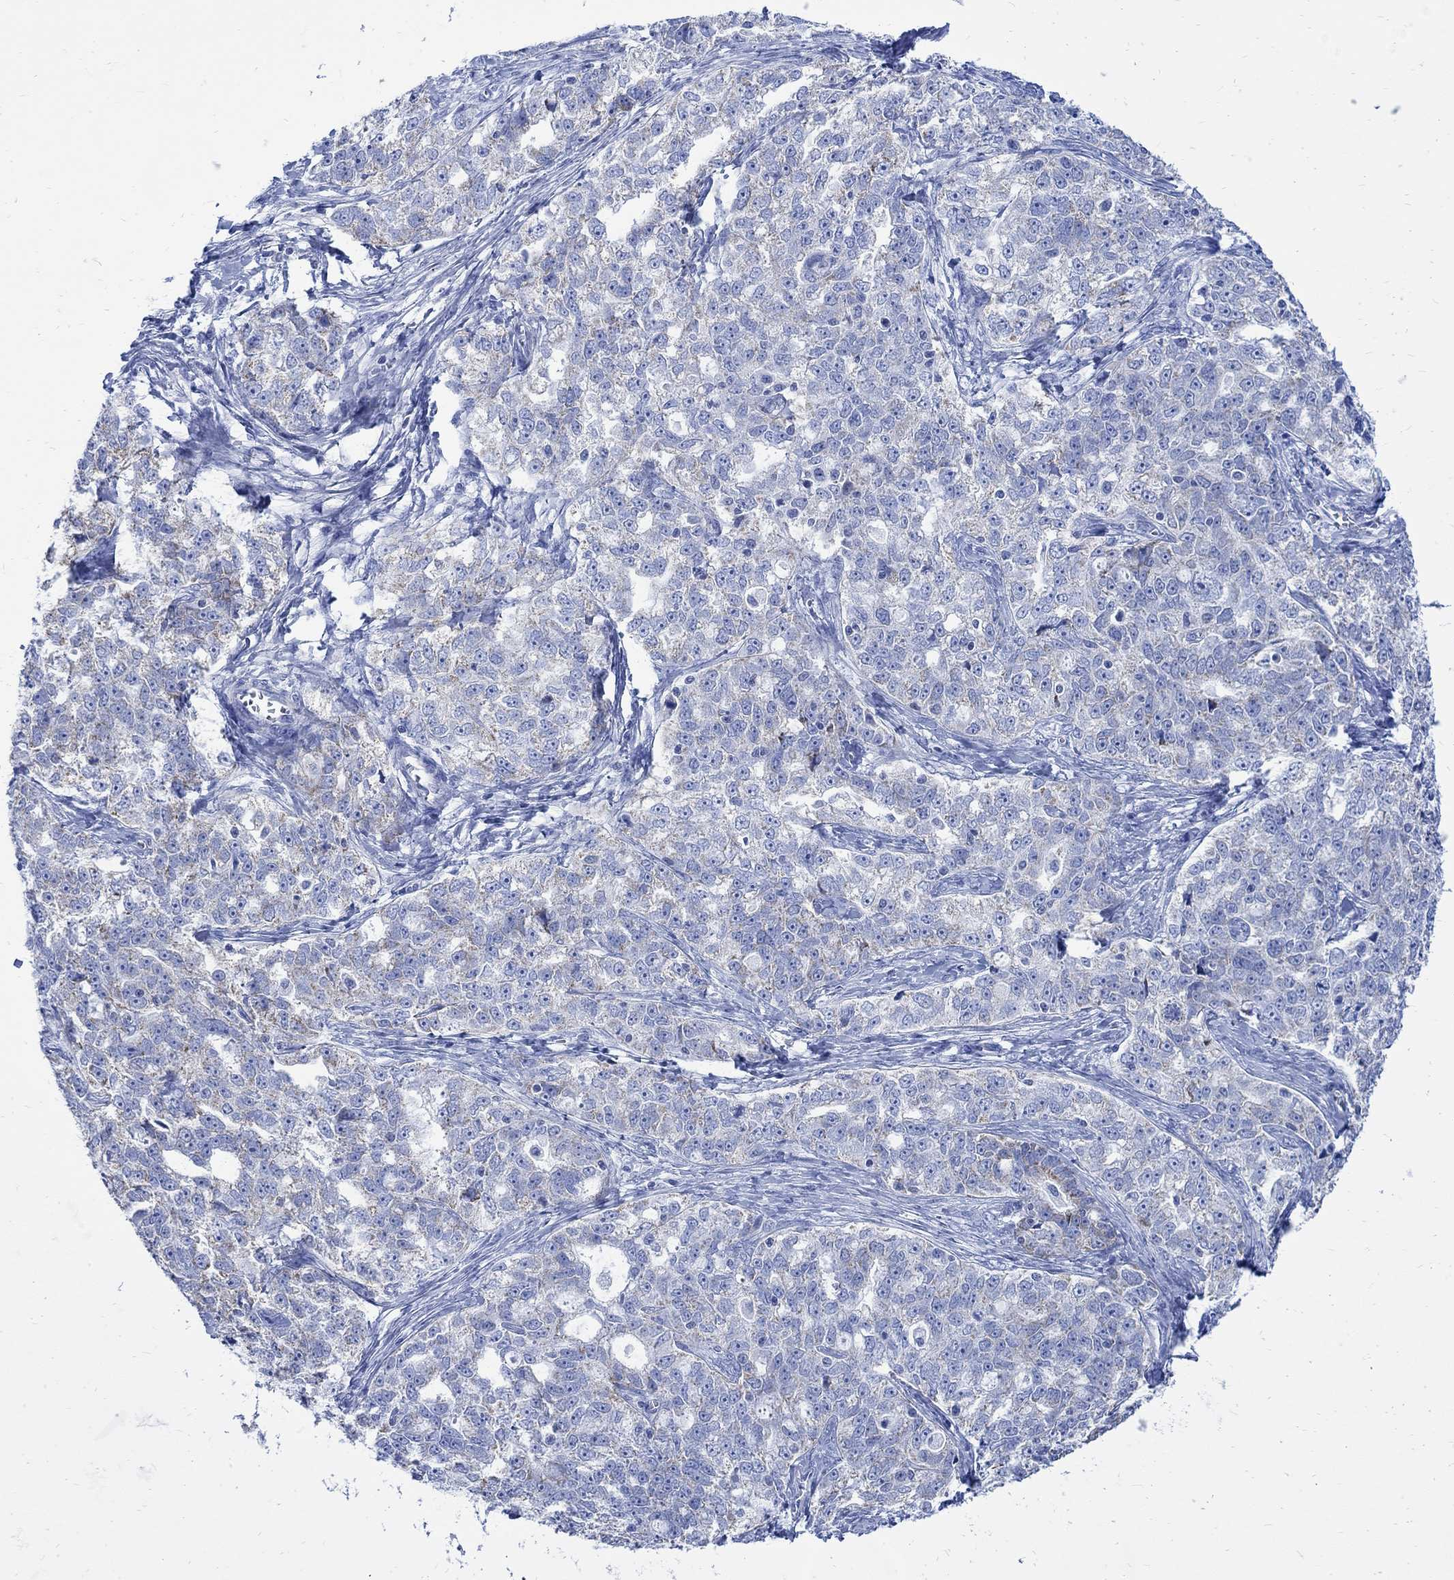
{"staining": {"intensity": "weak", "quantity": "<25%", "location": "cytoplasmic/membranous"}, "tissue": "ovarian cancer", "cell_type": "Tumor cells", "image_type": "cancer", "snomed": [{"axis": "morphology", "description": "Cystadenocarcinoma, serous, NOS"}, {"axis": "topography", "description": "Ovary"}], "caption": "Human ovarian cancer stained for a protein using immunohistochemistry (IHC) exhibits no expression in tumor cells.", "gene": "CPLX2", "patient": {"sex": "female", "age": 51}}